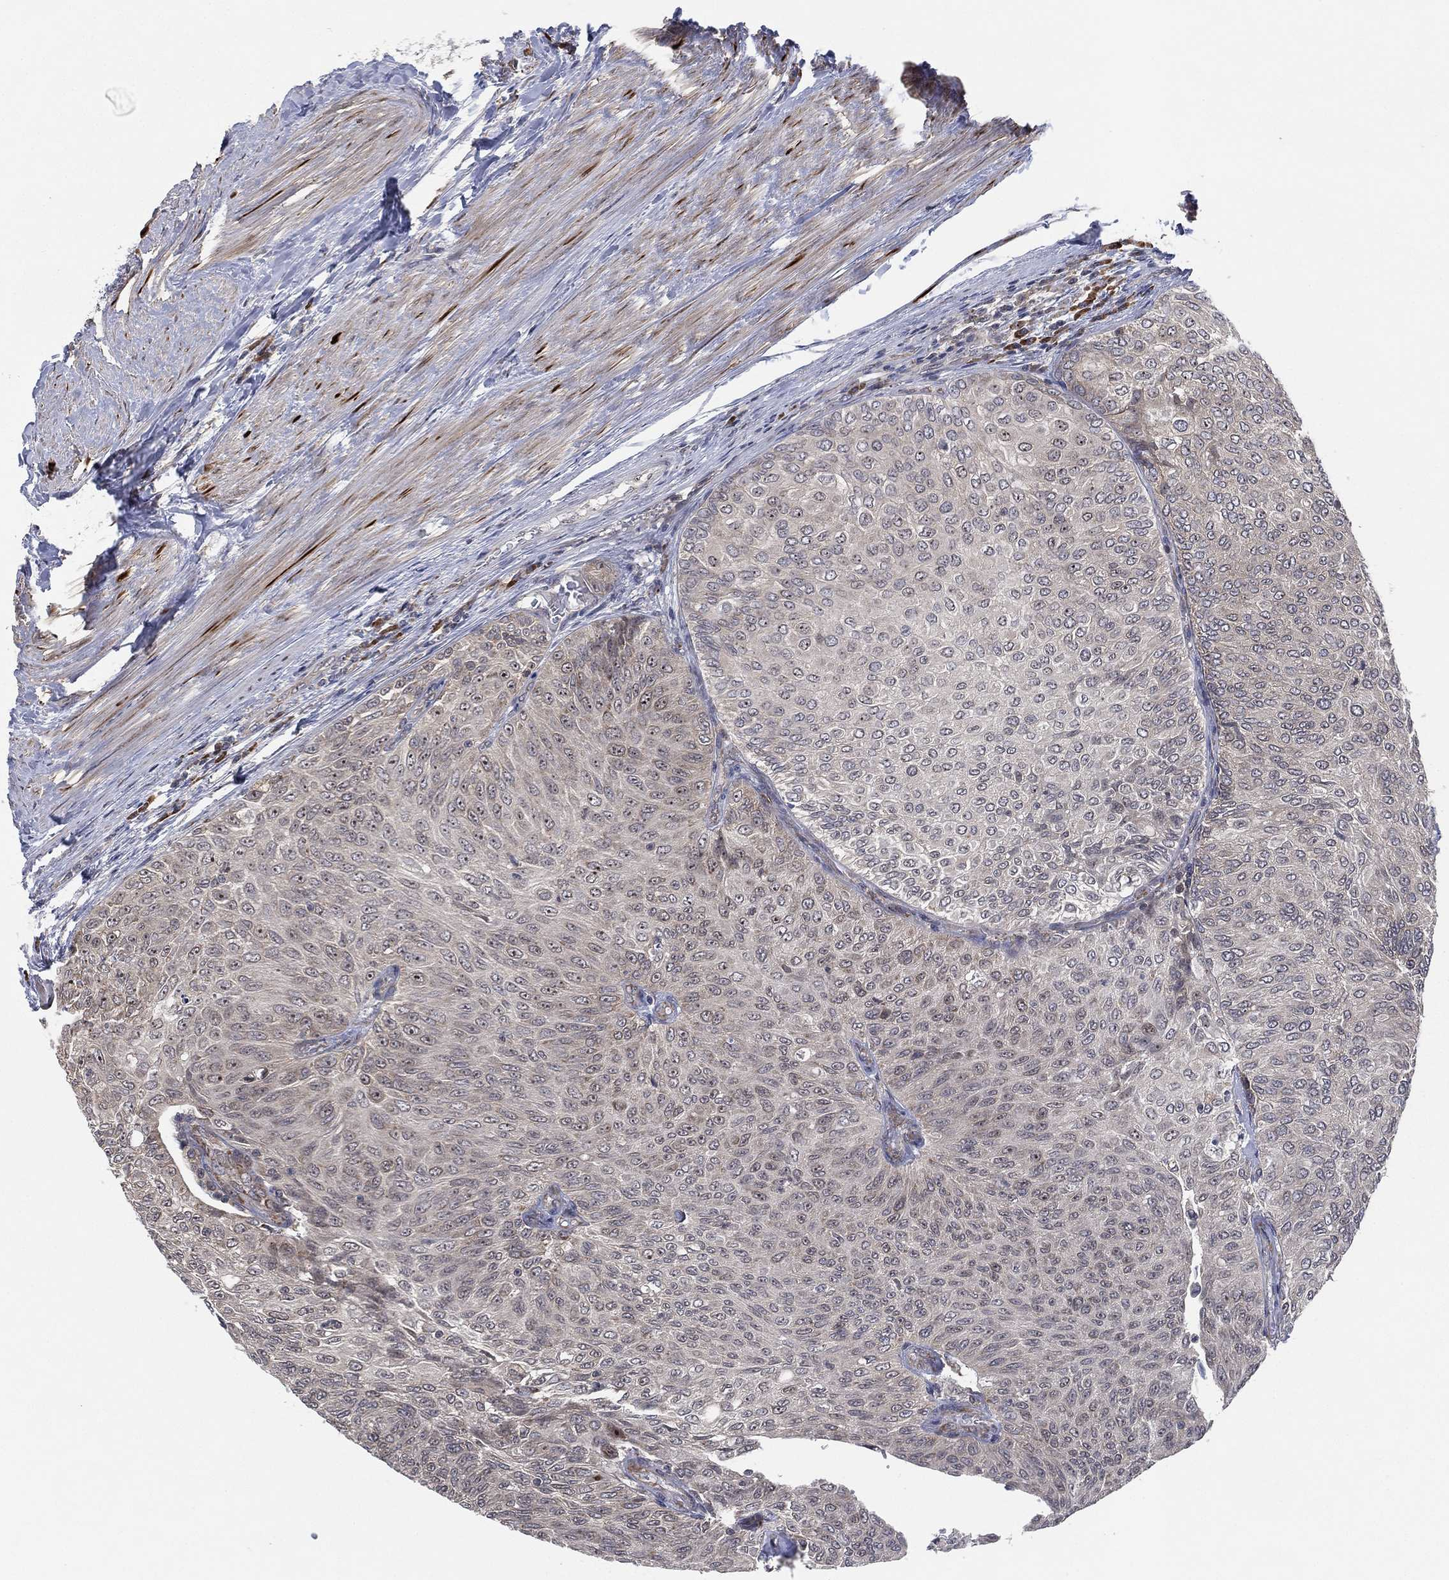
{"staining": {"intensity": "negative", "quantity": "none", "location": "none"}, "tissue": "urothelial cancer", "cell_type": "Tumor cells", "image_type": "cancer", "snomed": [{"axis": "morphology", "description": "Urothelial carcinoma, Low grade"}, {"axis": "topography", "description": "Ureter, NOS"}, {"axis": "topography", "description": "Urinary bladder"}], "caption": "A histopathology image of urothelial cancer stained for a protein shows no brown staining in tumor cells.", "gene": "FAM104A", "patient": {"sex": "male", "age": 78}}